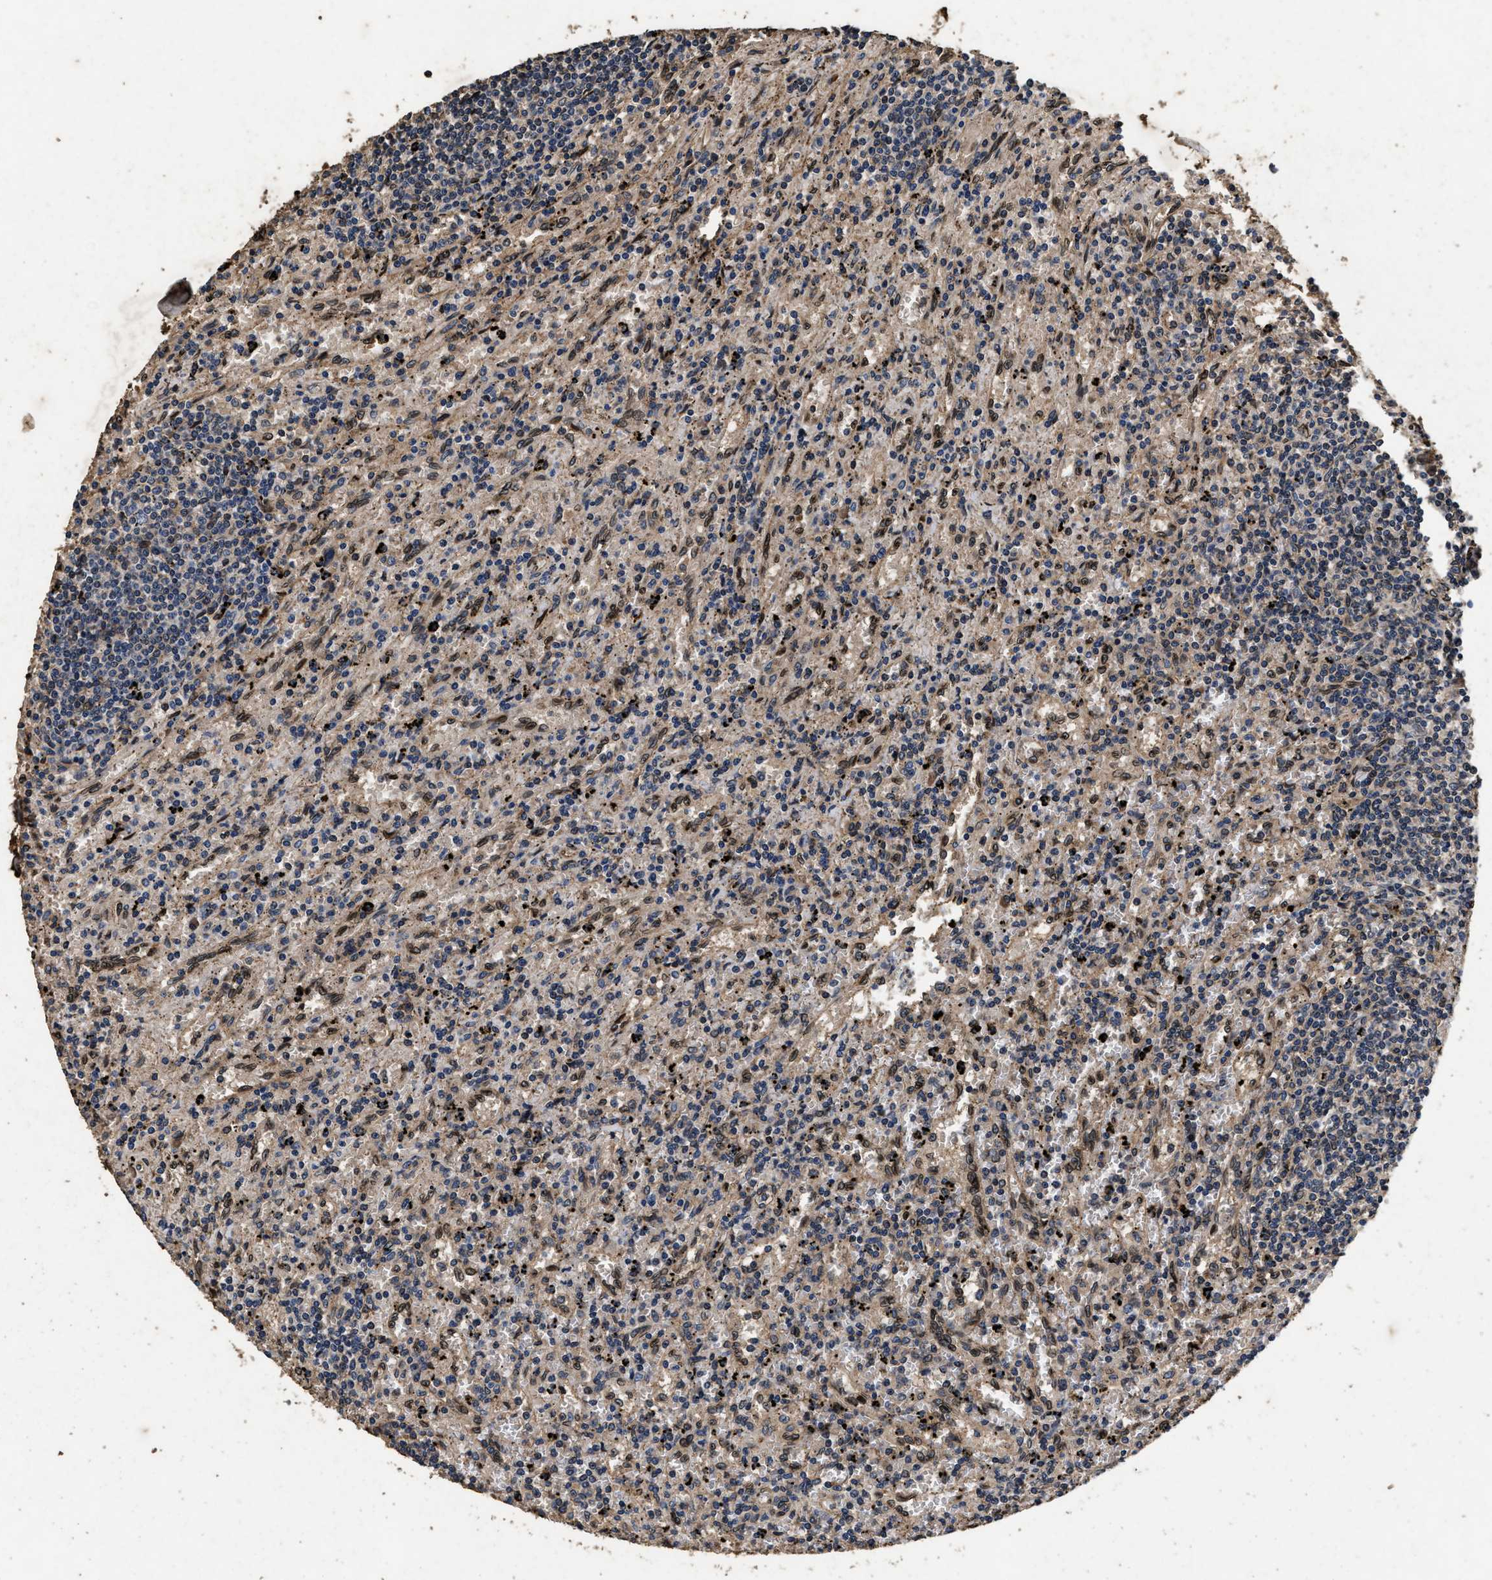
{"staining": {"intensity": "weak", "quantity": "<25%", "location": "cytoplasmic/membranous"}, "tissue": "lymphoma", "cell_type": "Tumor cells", "image_type": "cancer", "snomed": [{"axis": "morphology", "description": "Malignant lymphoma, non-Hodgkin's type, Low grade"}, {"axis": "topography", "description": "Spleen"}], "caption": "Protein analysis of malignant lymphoma, non-Hodgkin's type (low-grade) shows no significant expression in tumor cells. (Stains: DAB (3,3'-diaminobenzidine) immunohistochemistry (IHC) with hematoxylin counter stain, Microscopy: brightfield microscopy at high magnification).", "gene": "ACCS", "patient": {"sex": "male", "age": 76}}